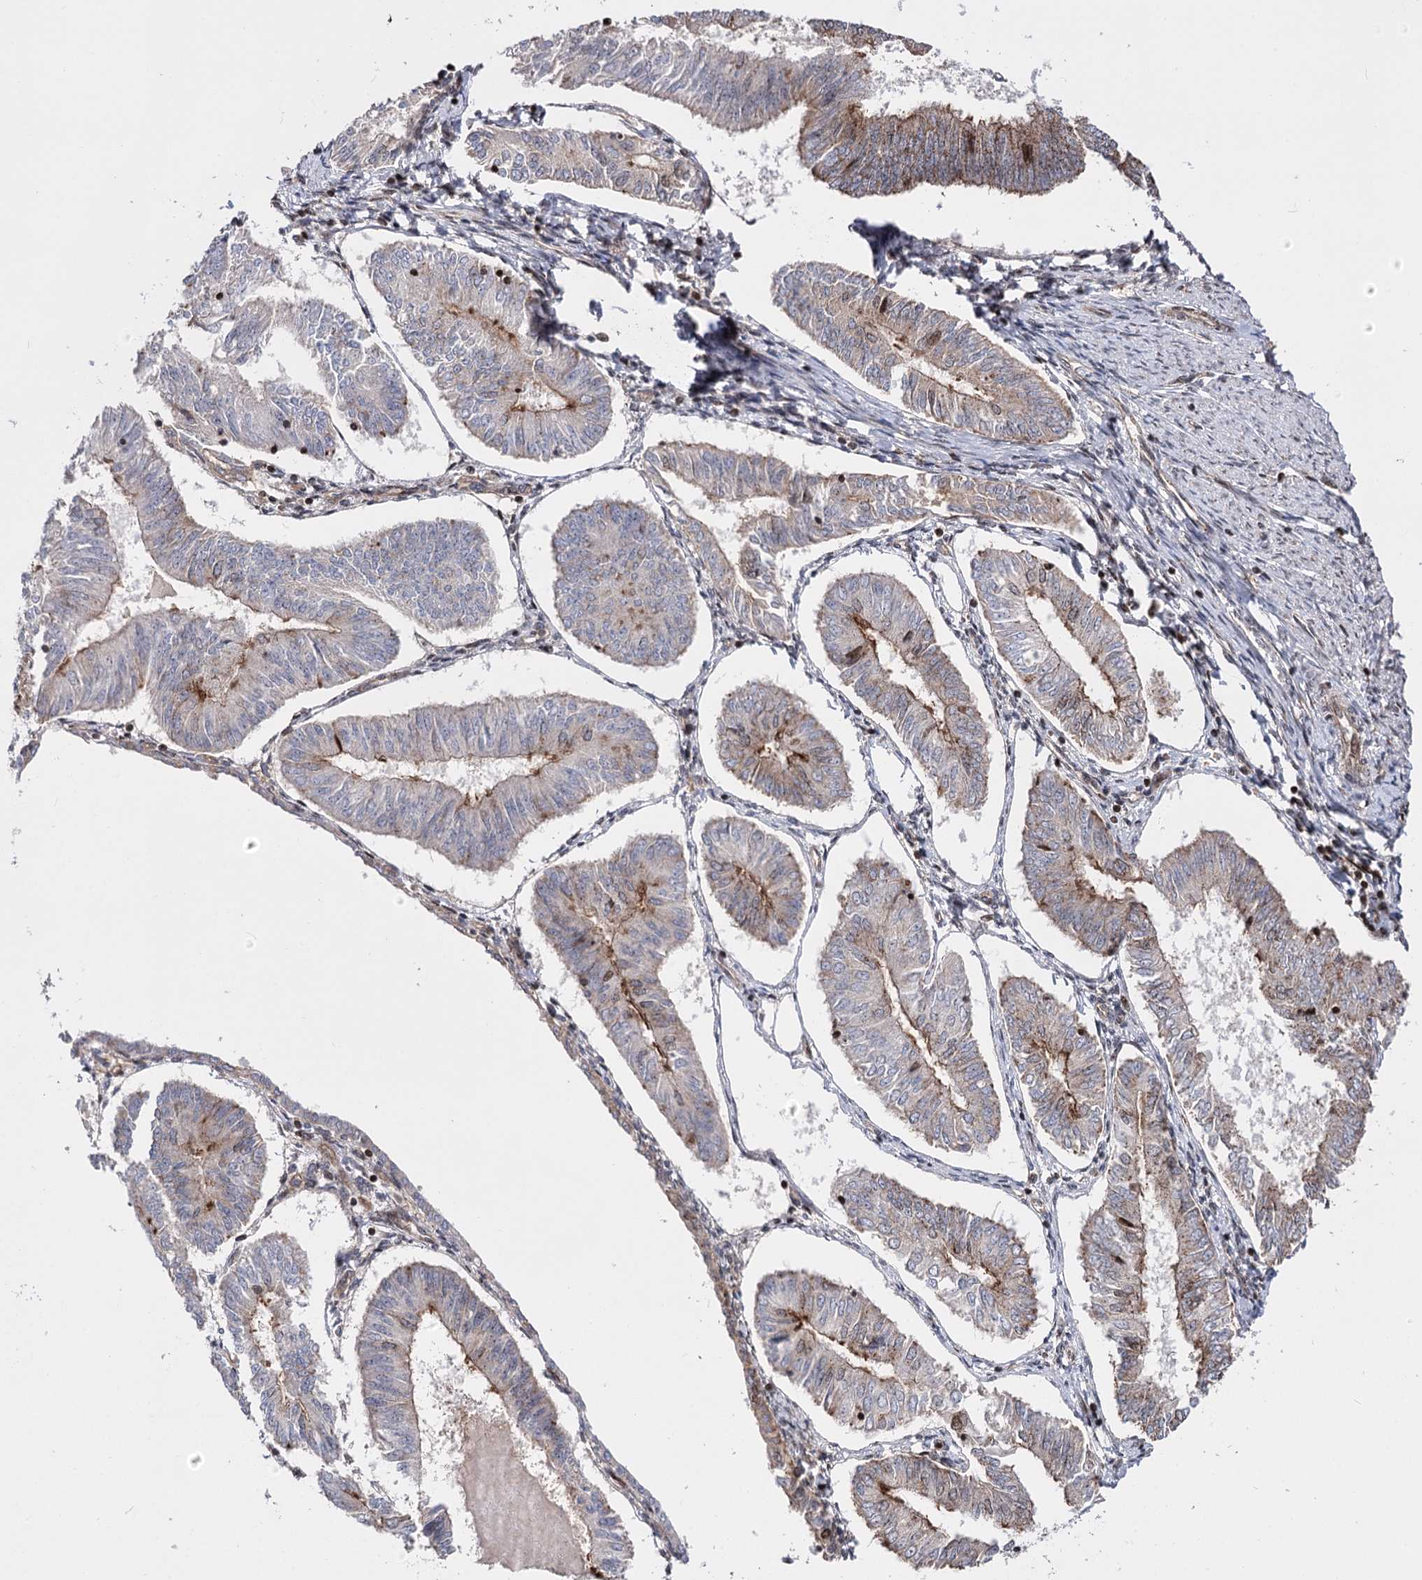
{"staining": {"intensity": "moderate", "quantity": "25%-75%", "location": "cytoplasmic/membranous"}, "tissue": "endometrial cancer", "cell_type": "Tumor cells", "image_type": "cancer", "snomed": [{"axis": "morphology", "description": "Adenocarcinoma, NOS"}, {"axis": "topography", "description": "Endometrium"}], "caption": "This is an image of immunohistochemistry staining of endometrial adenocarcinoma, which shows moderate expression in the cytoplasmic/membranous of tumor cells.", "gene": "ZFYVE27", "patient": {"sex": "female", "age": 58}}